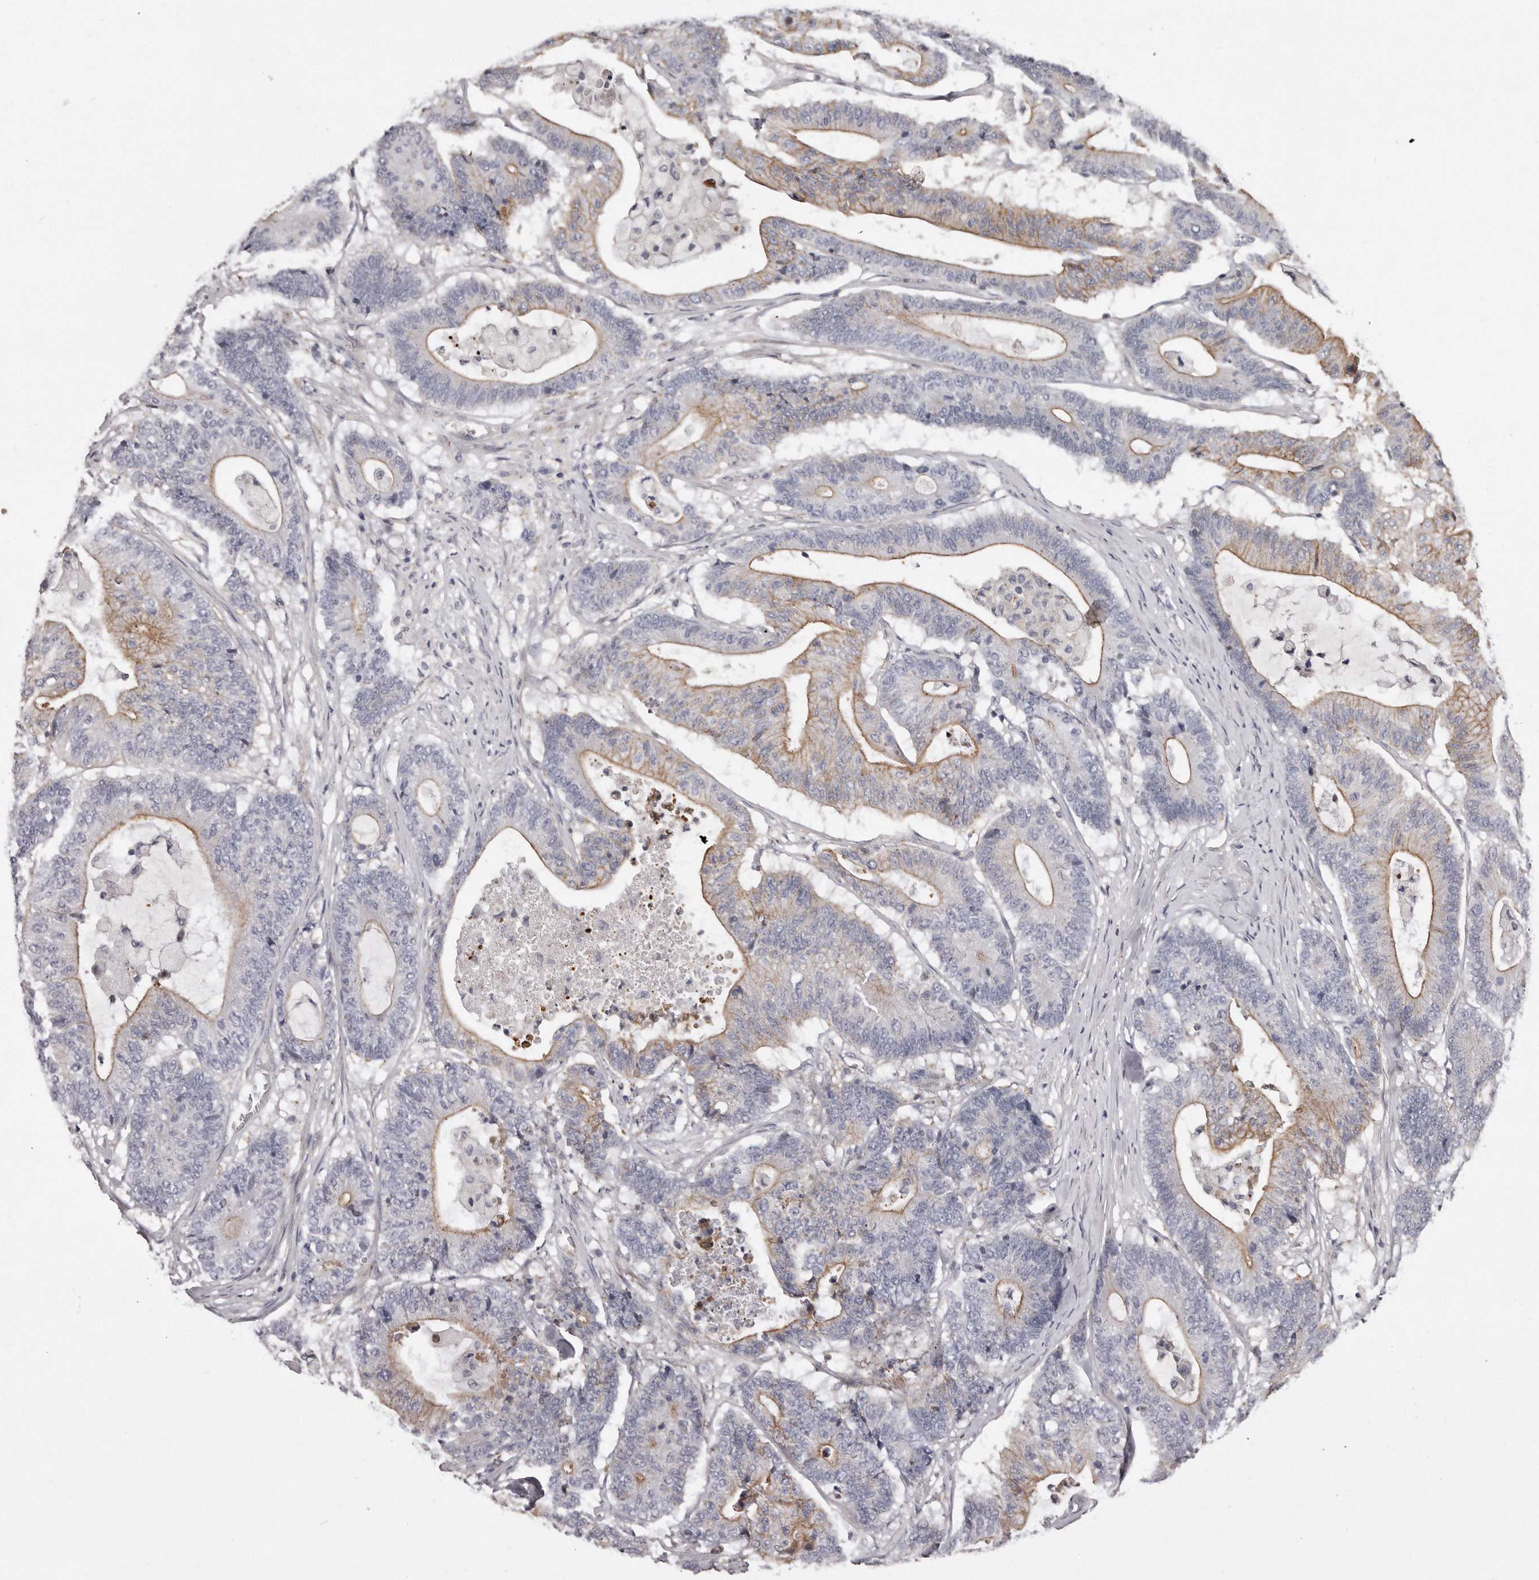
{"staining": {"intensity": "moderate", "quantity": "25%-75%", "location": "cytoplasmic/membranous"}, "tissue": "colorectal cancer", "cell_type": "Tumor cells", "image_type": "cancer", "snomed": [{"axis": "morphology", "description": "Adenocarcinoma, NOS"}, {"axis": "topography", "description": "Colon"}], "caption": "Brown immunohistochemical staining in human adenocarcinoma (colorectal) reveals moderate cytoplasmic/membranous staining in about 25%-75% of tumor cells.", "gene": "PEG10", "patient": {"sex": "female", "age": 84}}